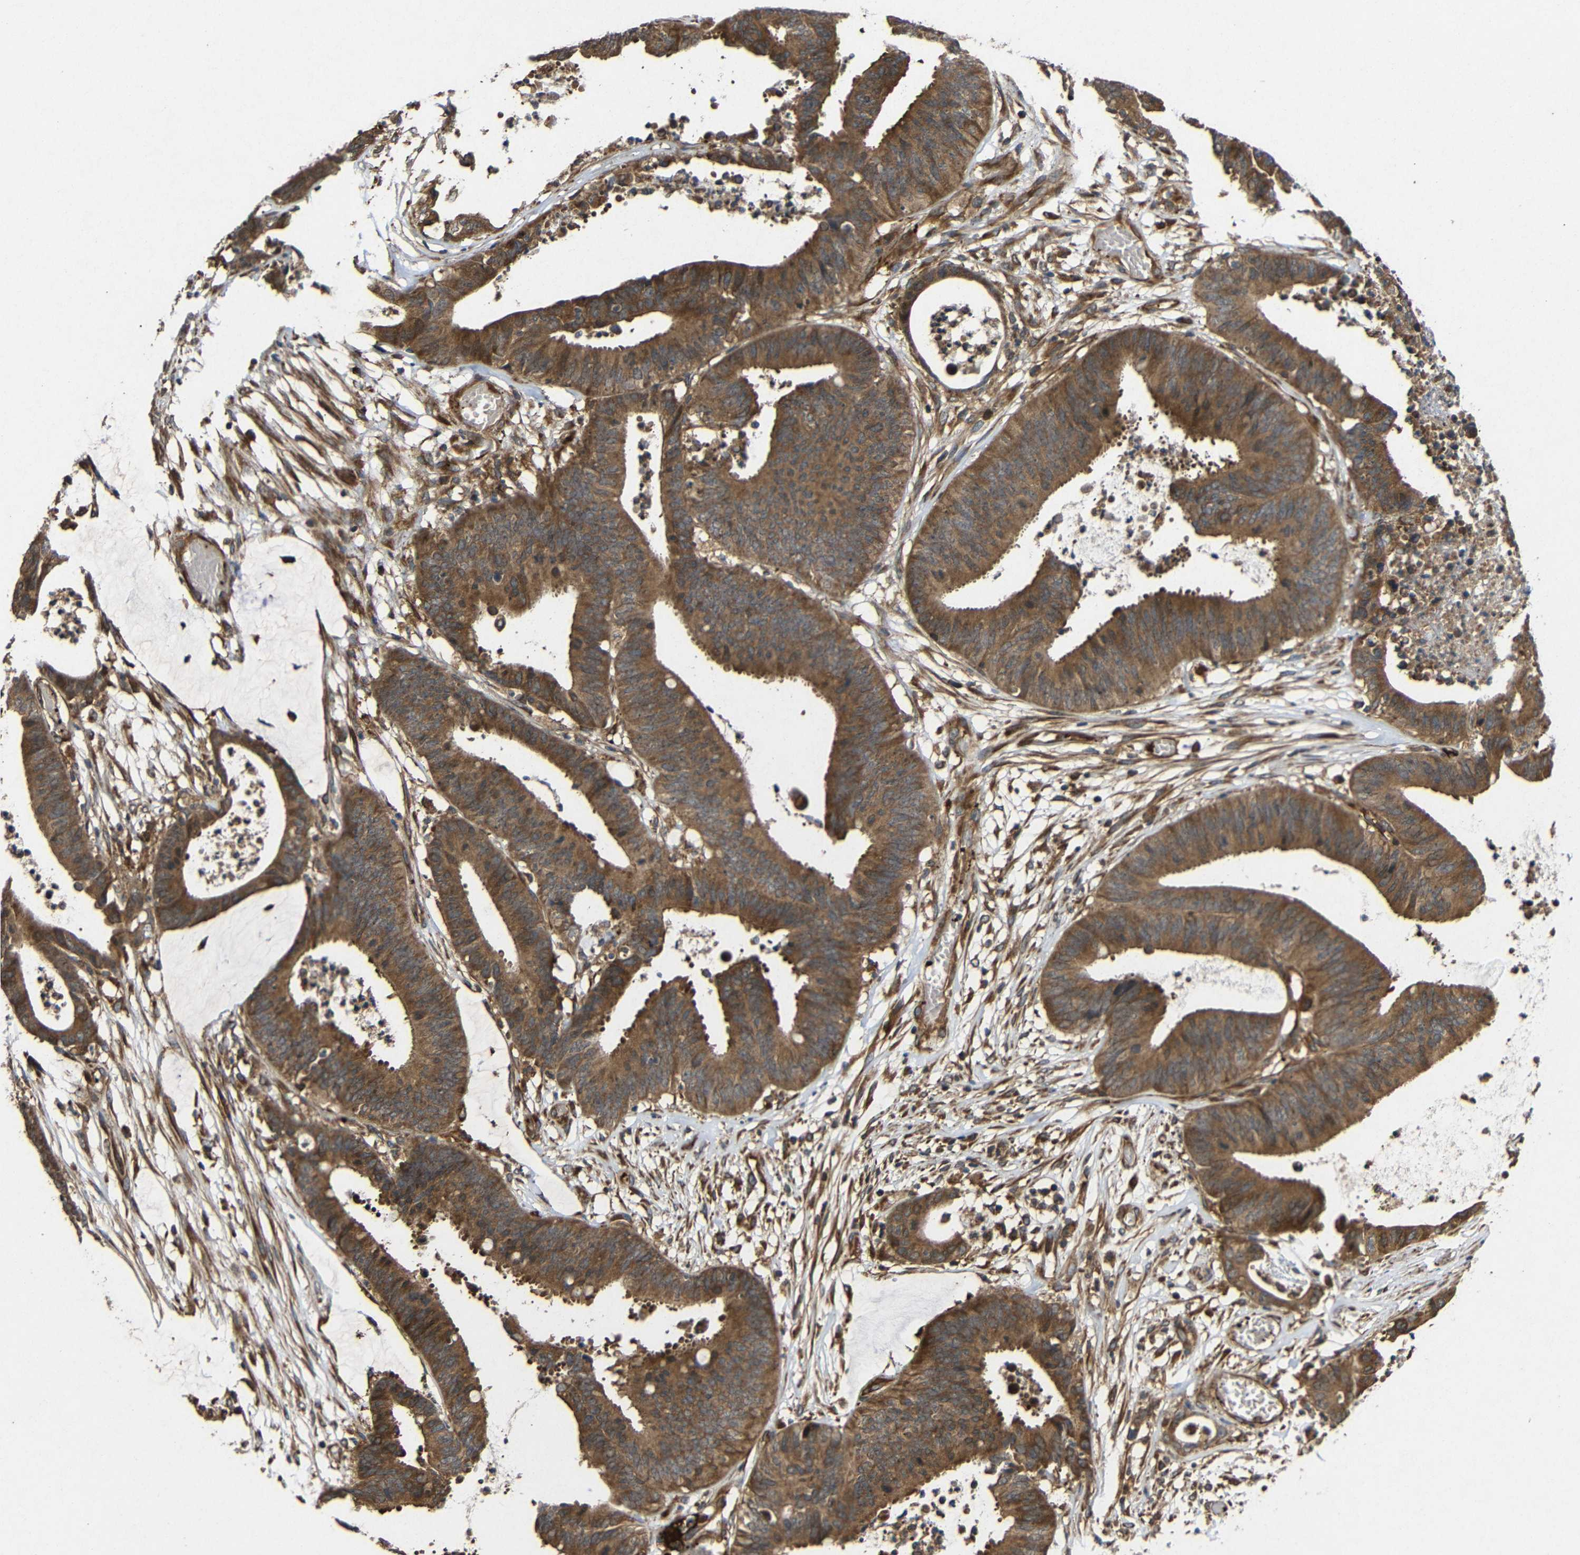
{"staining": {"intensity": "moderate", "quantity": ">75%", "location": "cytoplasmic/membranous"}, "tissue": "colorectal cancer", "cell_type": "Tumor cells", "image_type": "cancer", "snomed": [{"axis": "morphology", "description": "Adenocarcinoma, NOS"}, {"axis": "topography", "description": "Rectum"}], "caption": "About >75% of tumor cells in adenocarcinoma (colorectal) show moderate cytoplasmic/membranous protein expression as visualized by brown immunohistochemical staining.", "gene": "EIF2S1", "patient": {"sex": "female", "age": 66}}